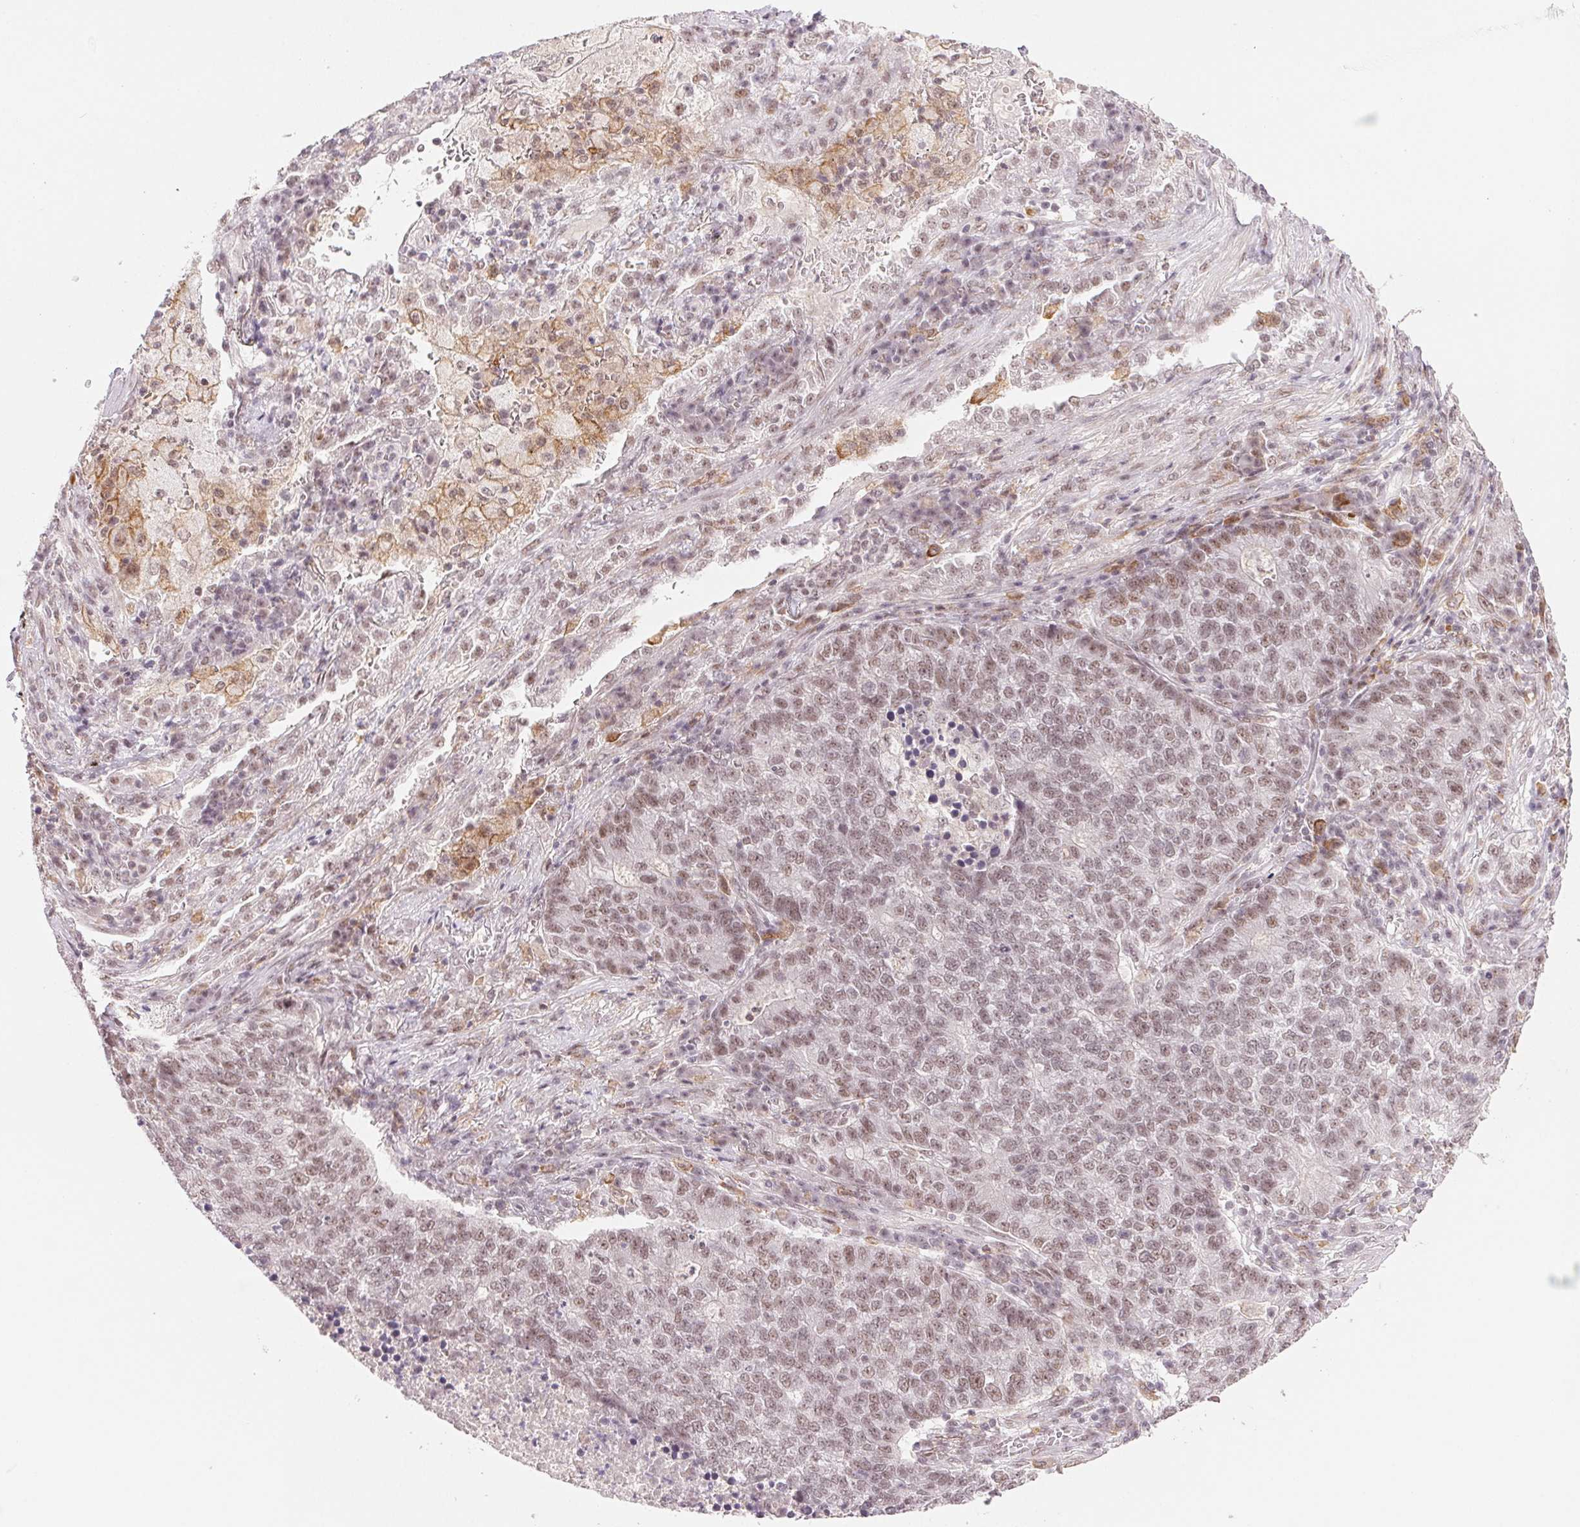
{"staining": {"intensity": "moderate", "quantity": ">75%", "location": "nuclear"}, "tissue": "lung cancer", "cell_type": "Tumor cells", "image_type": "cancer", "snomed": [{"axis": "morphology", "description": "Adenocarcinoma, NOS"}, {"axis": "topography", "description": "Lung"}], "caption": "Immunohistochemical staining of human lung cancer exhibits medium levels of moderate nuclear positivity in approximately >75% of tumor cells.", "gene": "PRPF18", "patient": {"sex": "male", "age": 57}}